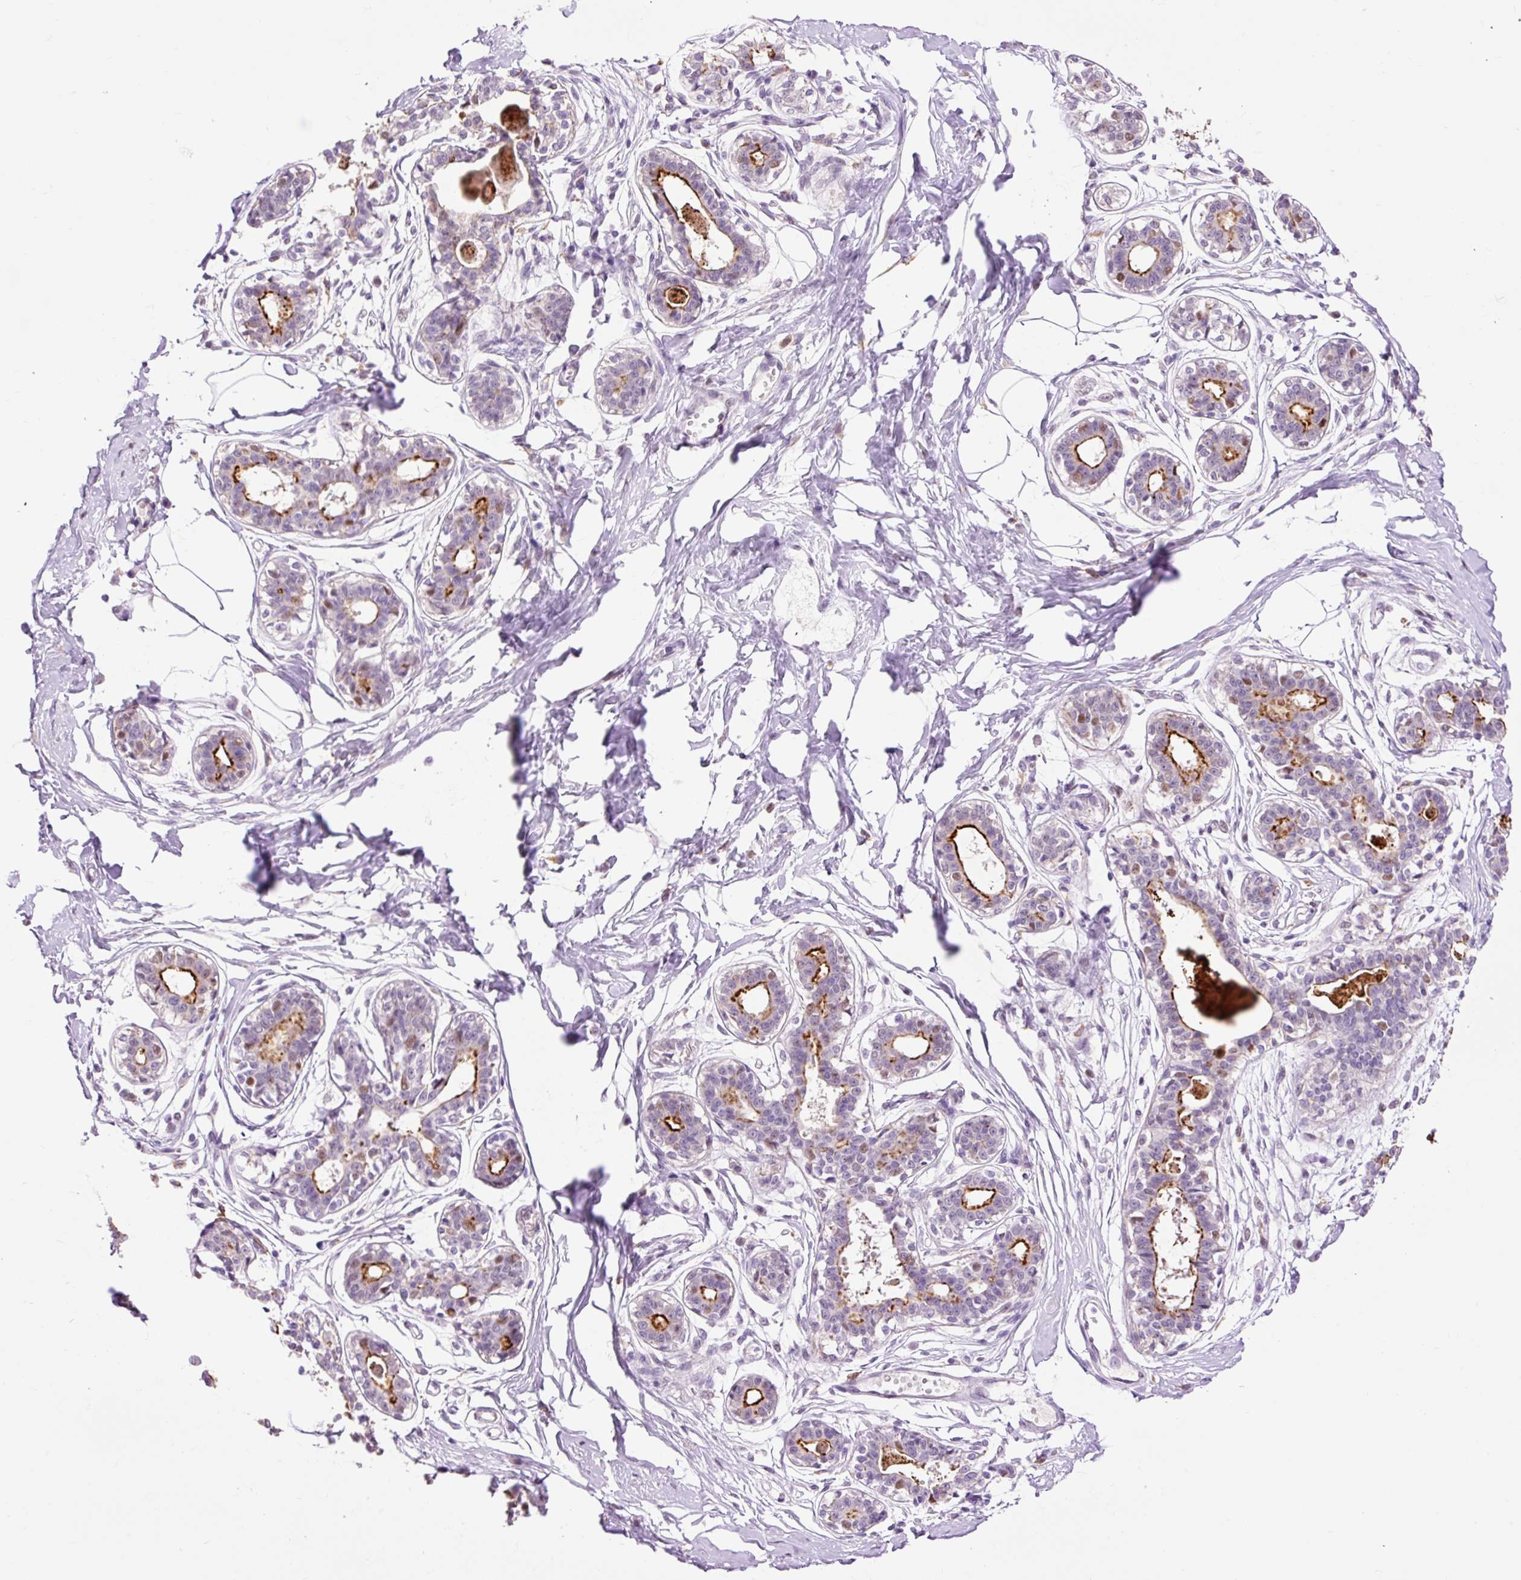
{"staining": {"intensity": "negative", "quantity": "none", "location": "none"}, "tissue": "breast", "cell_type": "Adipocytes", "image_type": "normal", "snomed": [{"axis": "morphology", "description": "Normal tissue, NOS"}, {"axis": "topography", "description": "Breast"}], "caption": "High power microscopy histopathology image of an immunohistochemistry (IHC) micrograph of benign breast, revealing no significant expression in adipocytes. (DAB immunohistochemistry visualized using brightfield microscopy, high magnification).", "gene": "LY86", "patient": {"sex": "female", "age": 45}}